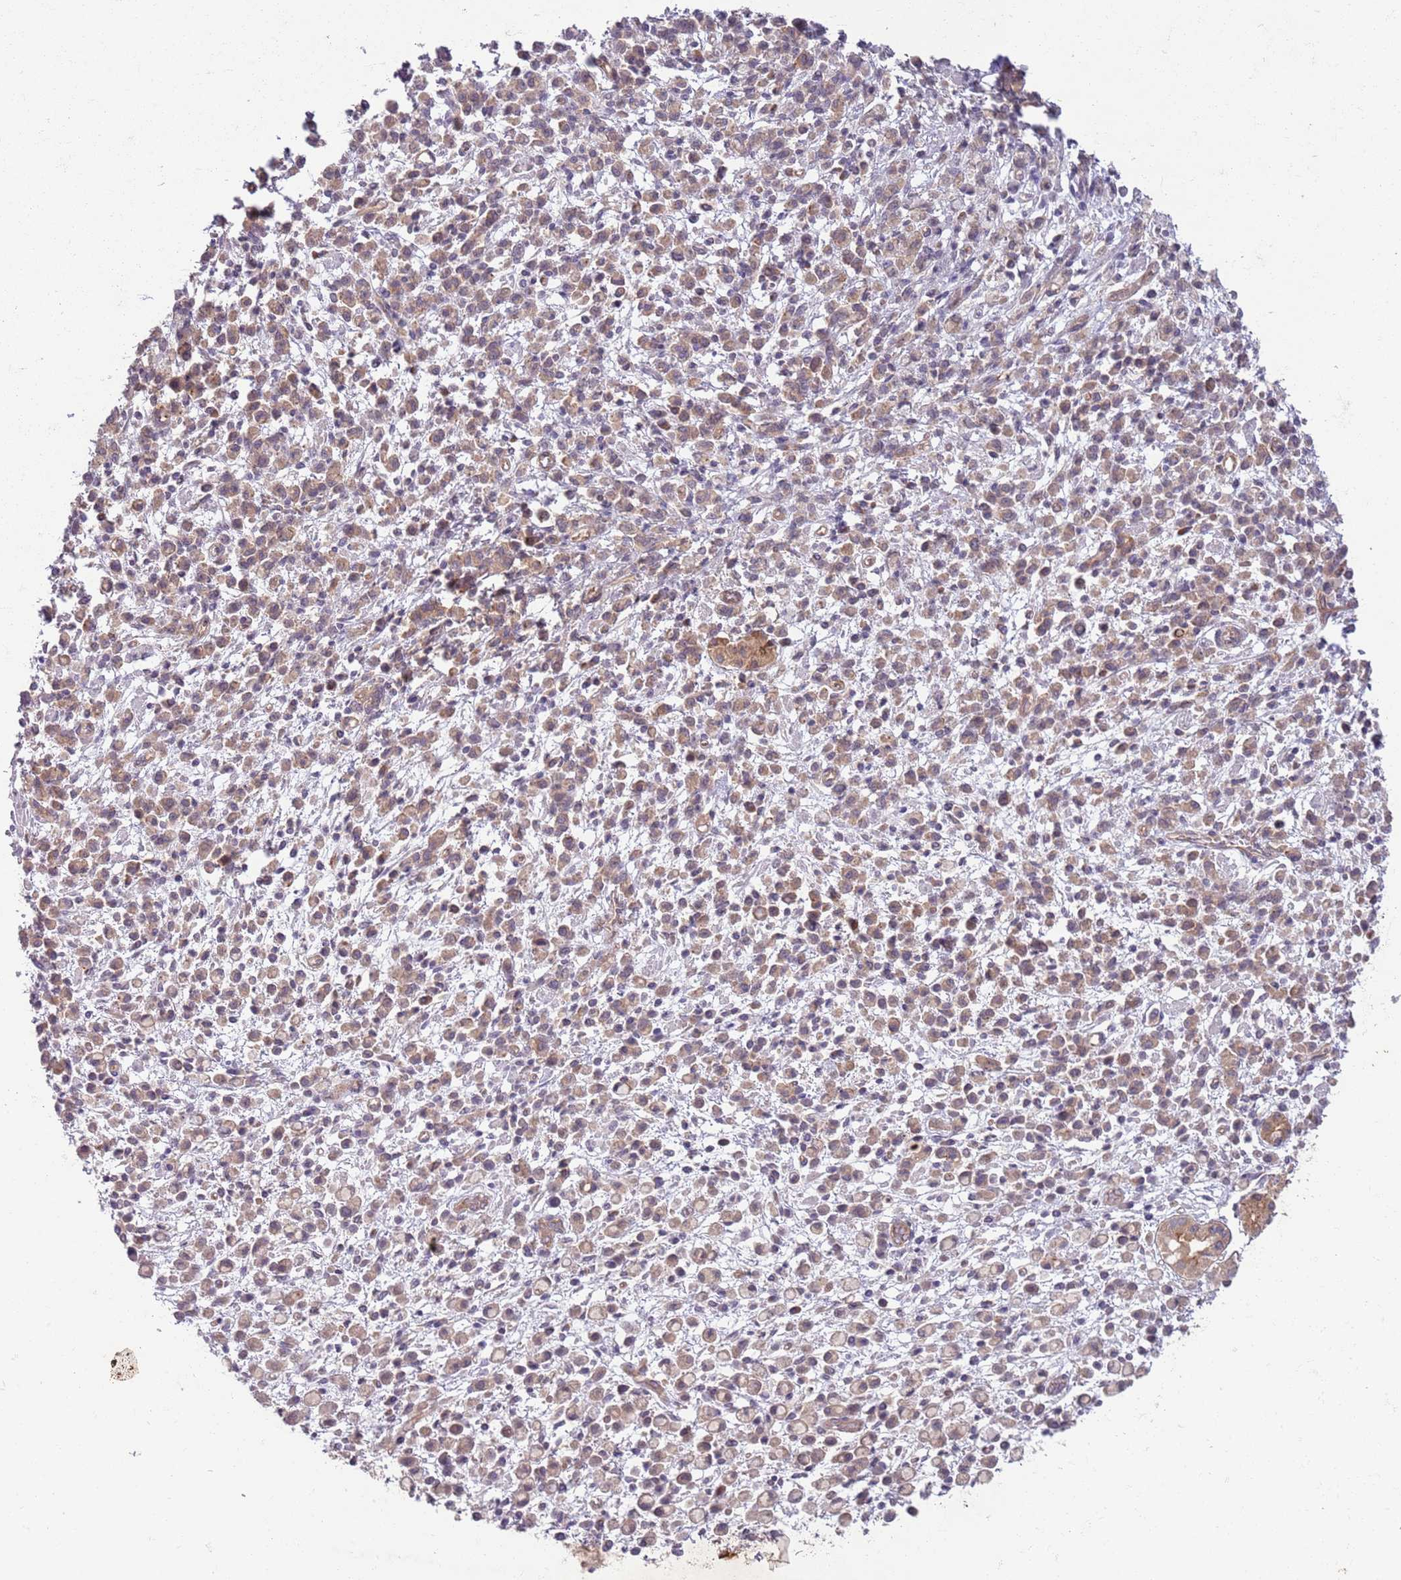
{"staining": {"intensity": "weak", "quantity": ">75%", "location": "cytoplasmic/membranous"}, "tissue": "stomach cancer", "cell_type": "Tumor cells", "image_type": "cancer", "snomed": [{"axis": "morphology", "description": "Adenocarcinoma, NOS"}, {"axis": "topography", "description": "Stomach"}], "caption": "Tumor cells exhibit low levels of weak cytoplasmic/membranous staining in approximately >75% of cells in human adenocarcinoma (stomach).", "gene": "SAV1", "patient": {"sex": "male", "age": 77}}